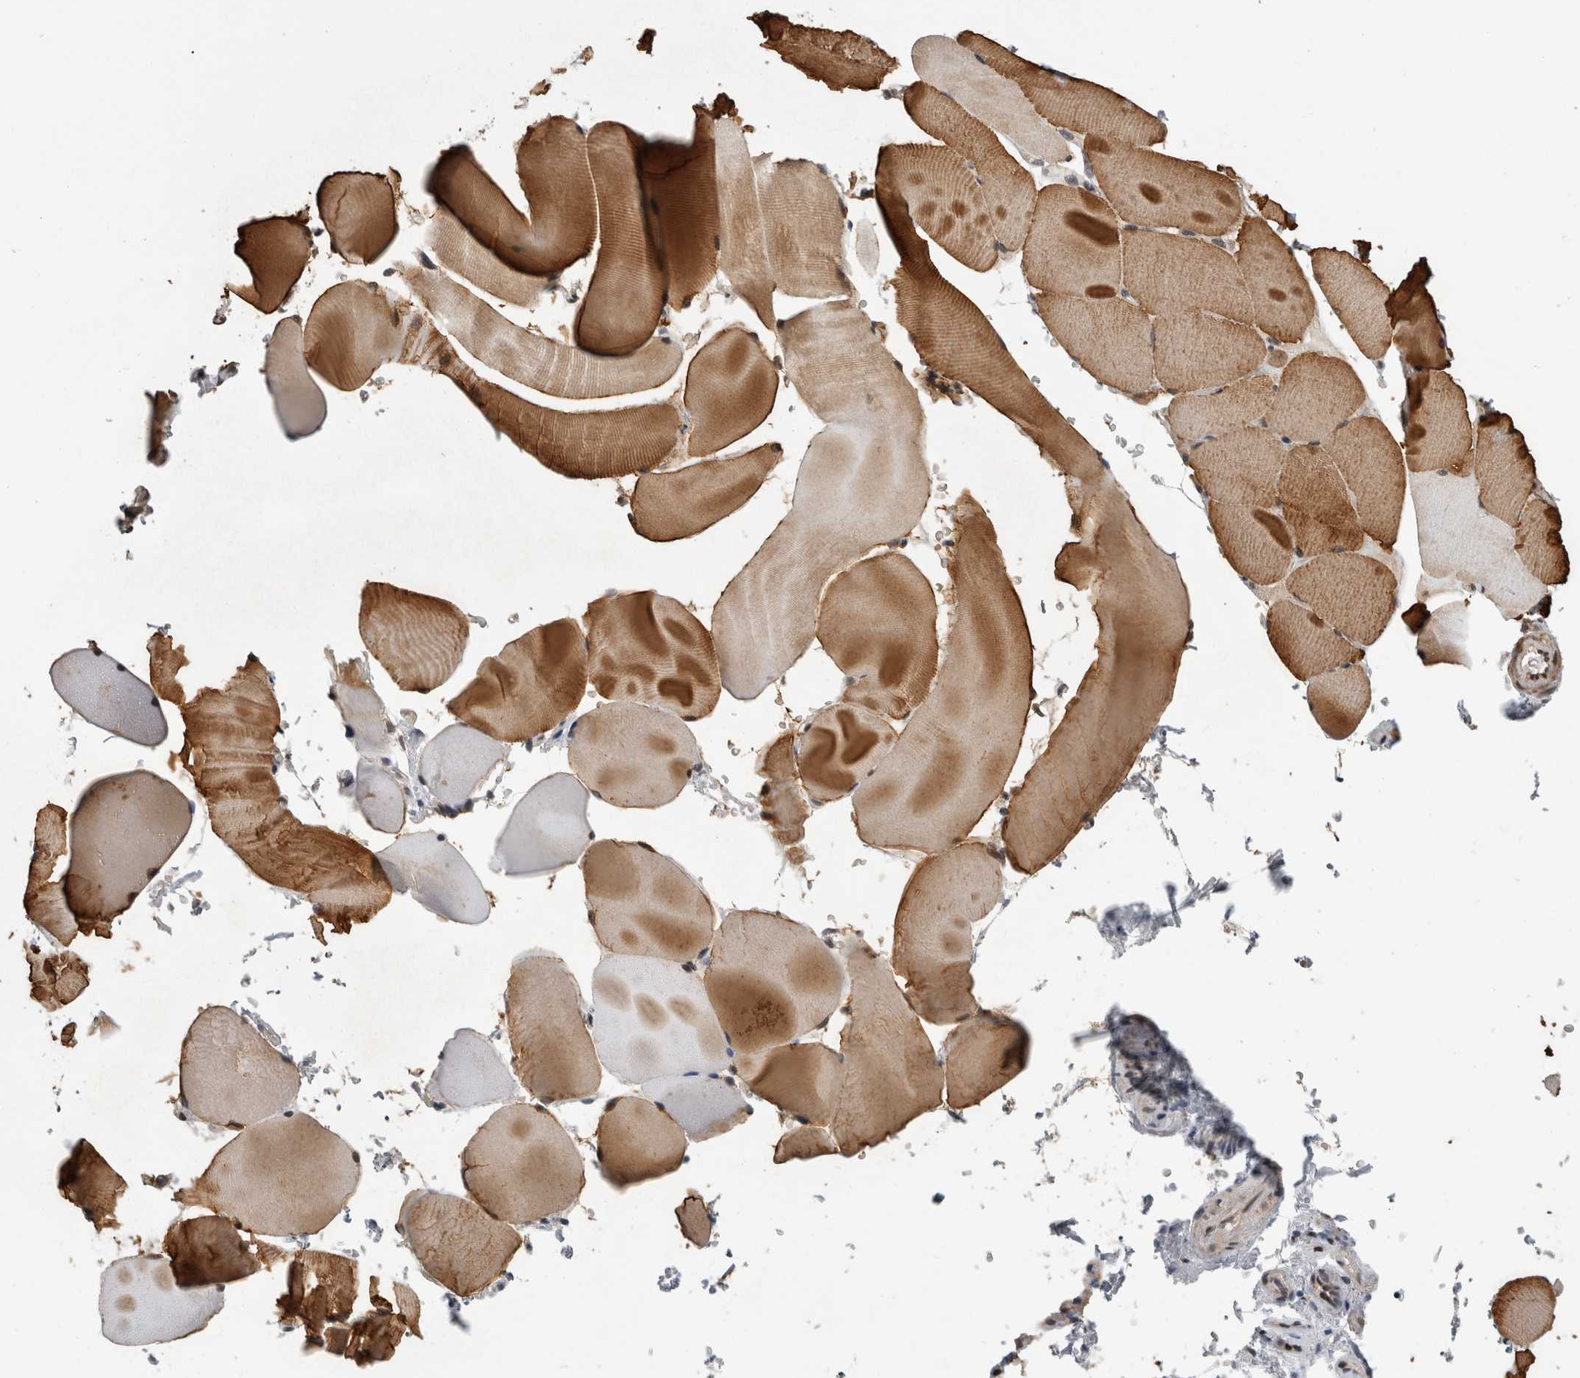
{"staining": {"intensity": "moderate", "quantity": ">75%", "location": "cytoplasmic/membranous"}, "tissue": "skeletal muscle", "cell_type": "Myocytes", "image_type": "normal", "snomed": [{"axis": "morphology", "description": "Normal tissue, NOS"}, {"axis": "topography", "description": "Skeletal muscle"}, {"axis": "topography", "description": "Parathyroid gland"}], "caption": "An image of human skeletal muscle stained for a protein displays moderate cytoplasmic/membranous brown staining in myocytes.", "gene": "CPSF2", "patient": {"sex": "female", "age": 37}}